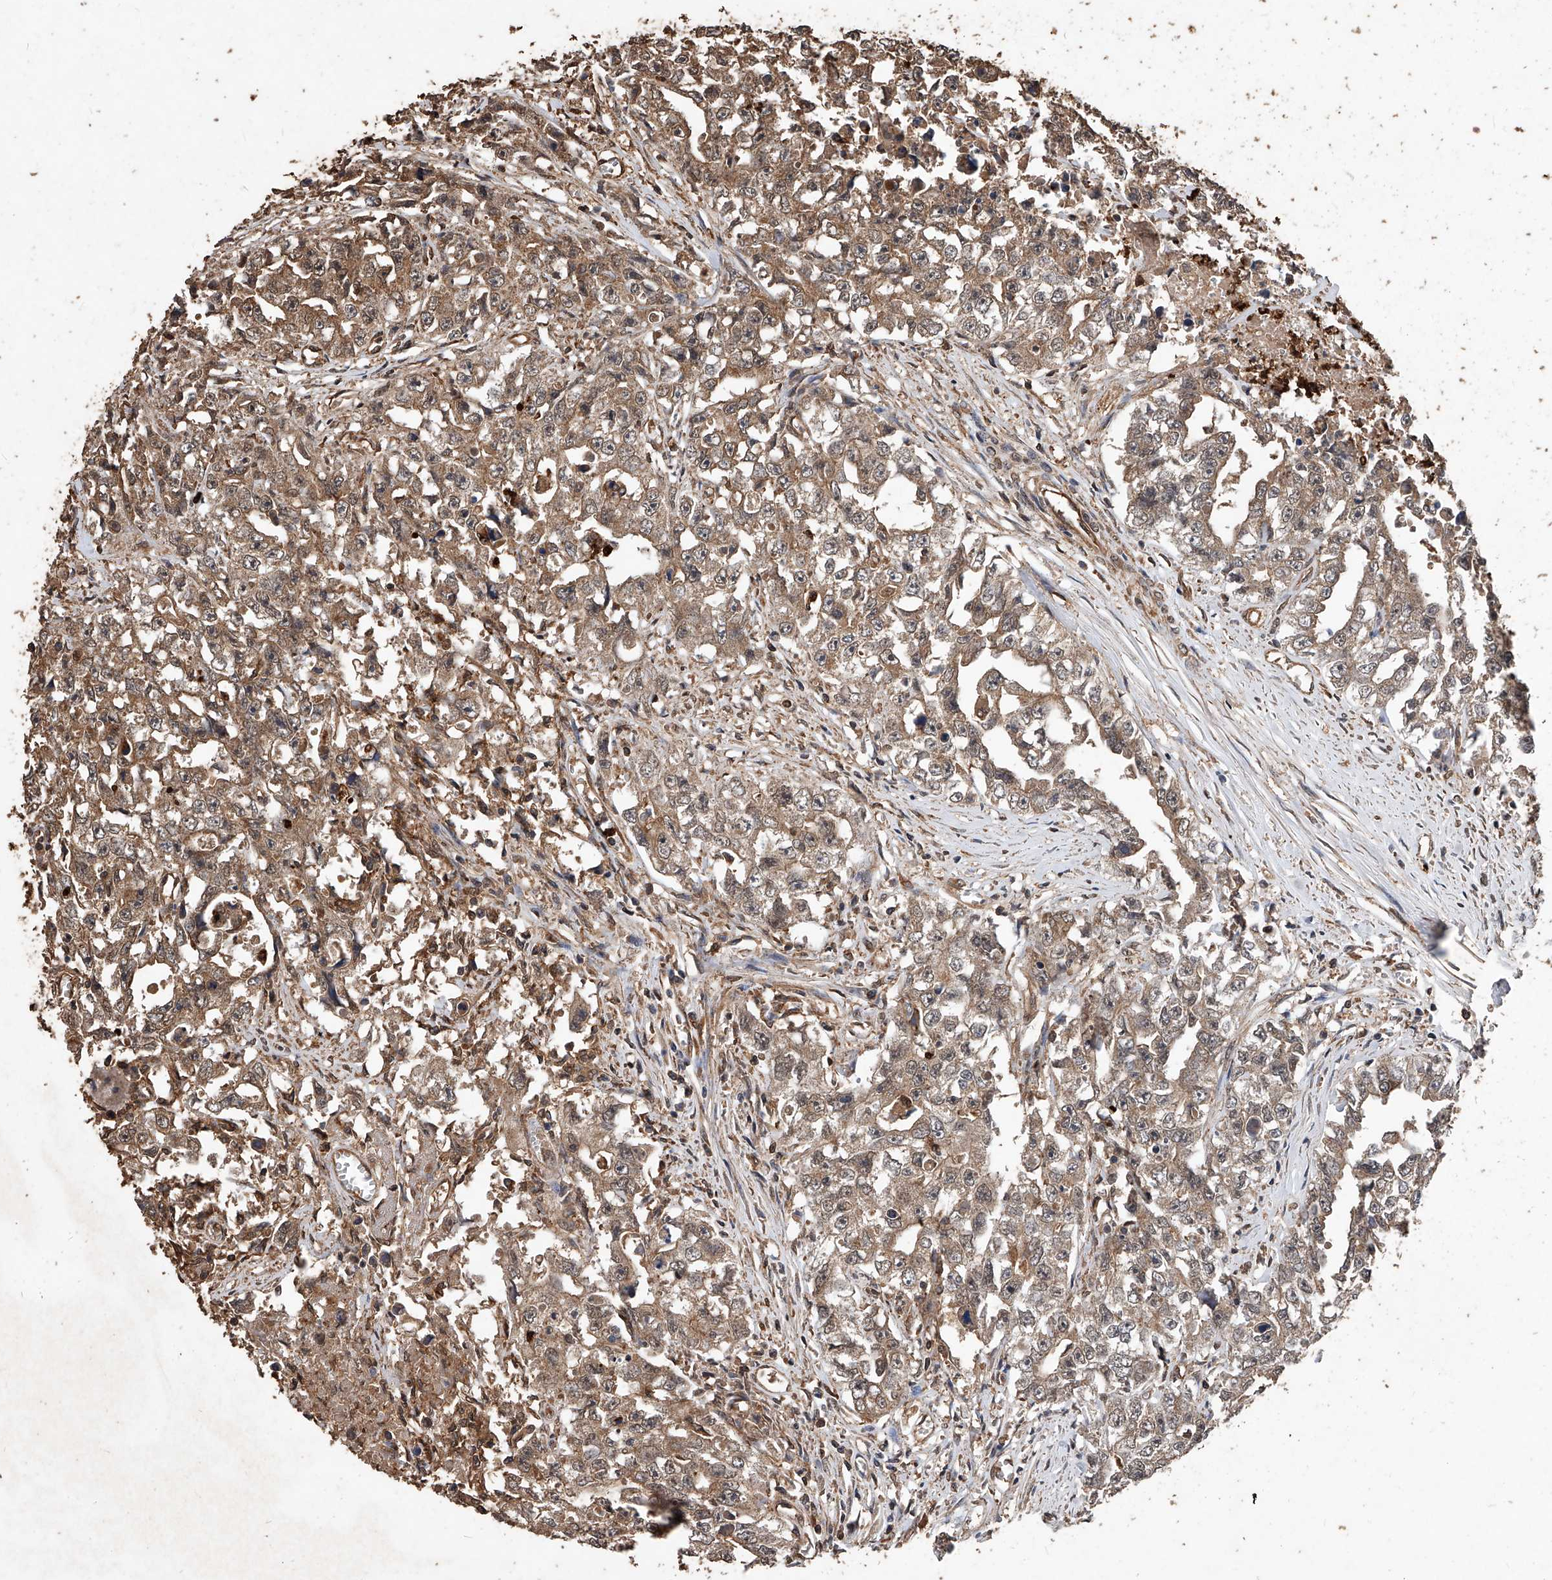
{"staining": {"intensity": "moderate", "quantity": ">75%", "location": "cytoplasmic/membranous"}, "tissue": "testis cancer", "cell_type": "Tumor cells", "image_type": "cancer", "snomed": [{"axis": "morphology", "description": "Seminoma, NOS"}, {"axis": "morphology", "description": "Carcinoma, Embryonal, NOS"}, {"axis": "topography", "description": "Testis"}], "caption": "Moderate cytoplasmic/membranous expression is seen in about >75% of tumor cells in testis seminoma. The staining was performed using DAB (3,3'-diaminobenzidine) to visualize the protein expression in brown, while the nuclei were stained in blue with hematoxylin (Magnification: 20x).", "gene": "UCP2", "patient": {"sex": "male", "age": 43}}